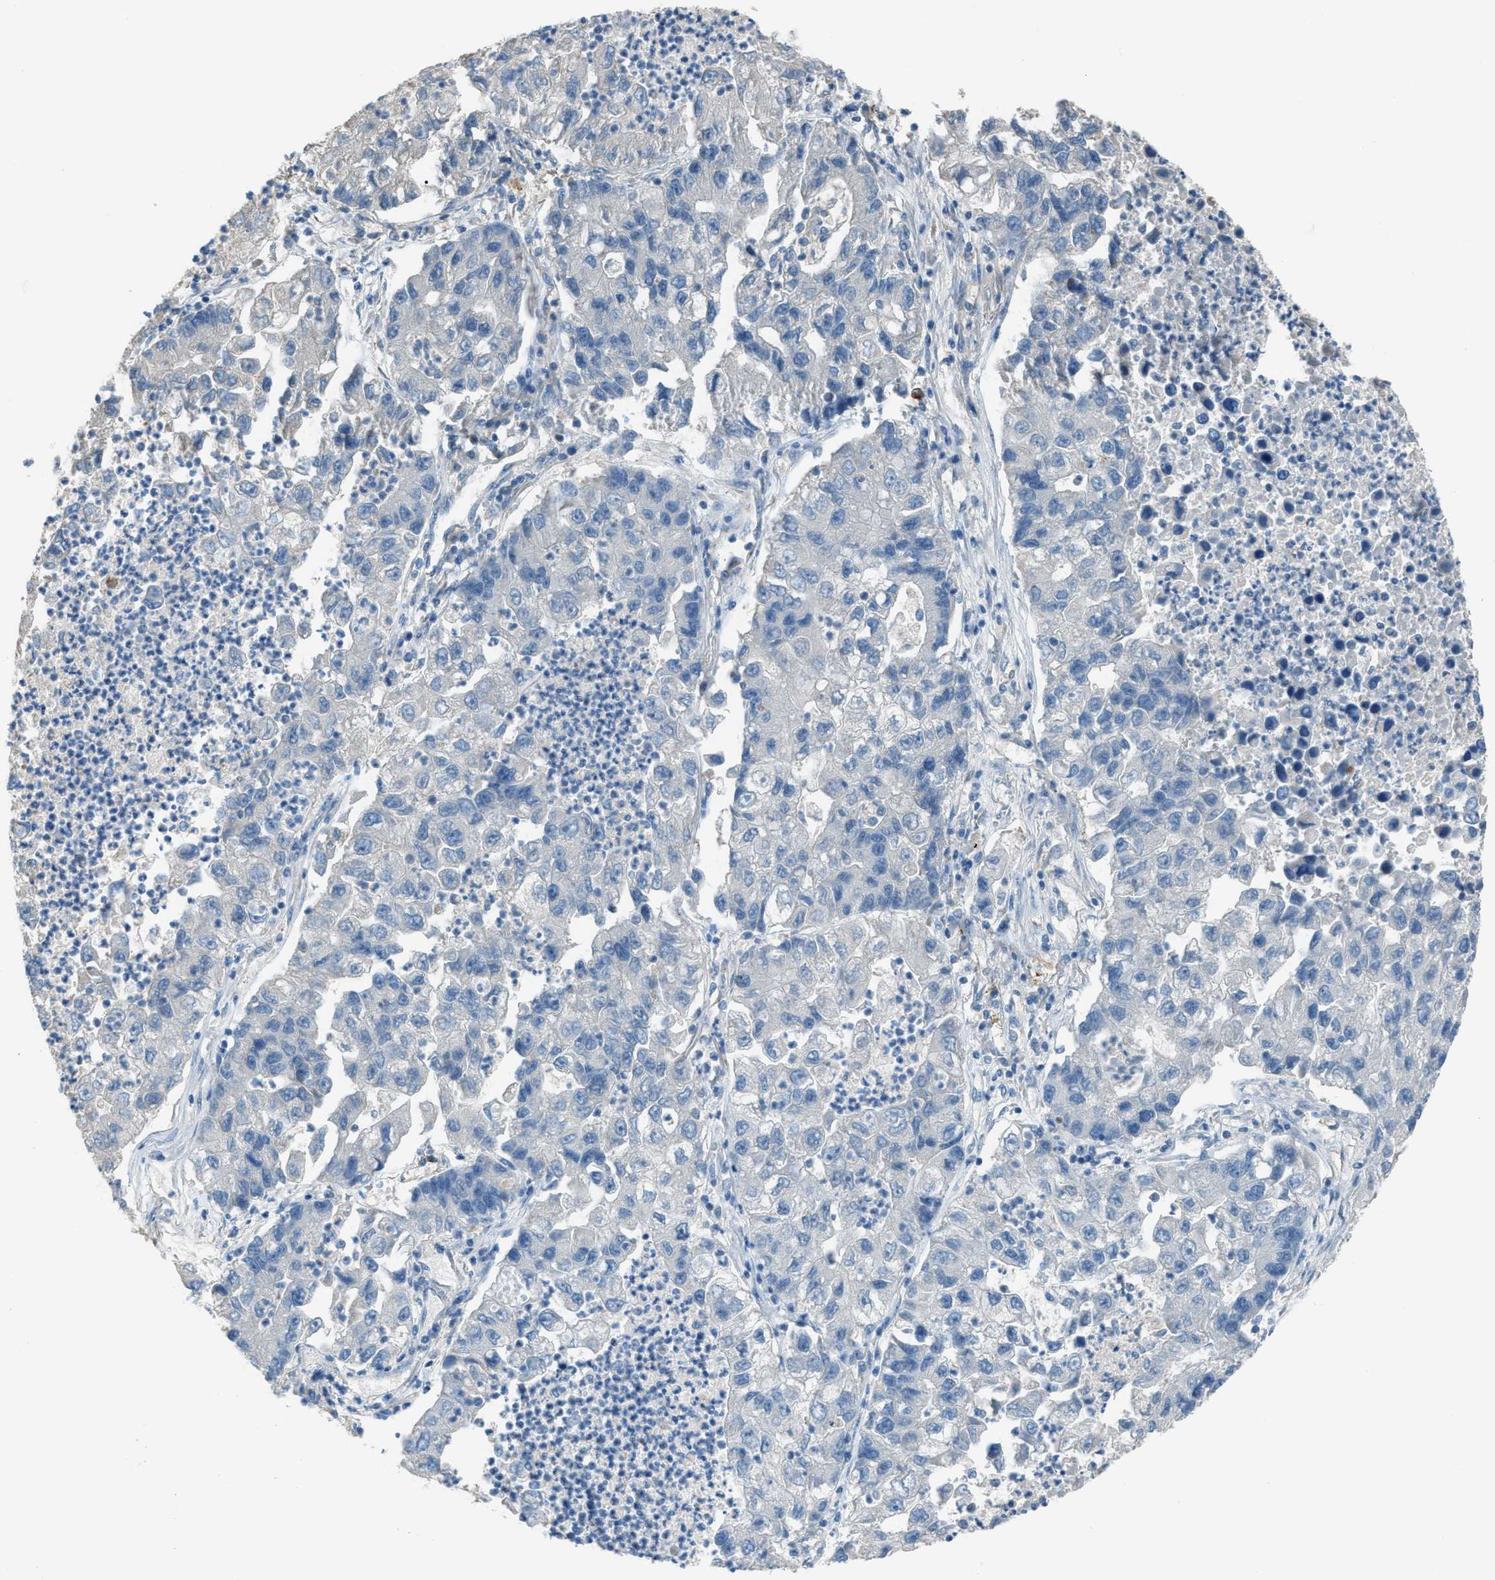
{"staining": {"intensity": "negative", "quantity": "none", "location": "none"}, "tissue": "lung cancer", "cell_type": "Tumor cells", "image_type": "cancer", "snomed": [{"axis": "morphology", "description": "Adenocarcinoma, NOS"}, {"axis": "topography", "description": "Lung"}], "caption": "The immunohistochemistry (IHC) micrograph has no significant expression in tumor cells of adenocarcinoma (lung) tissue. (DAB (3,3'-diaminobenzidine) immunohistochemistry (IHC), high magnification).", "gene": "SLC22A15", "patient": {"sex": "female", "age": 51}}